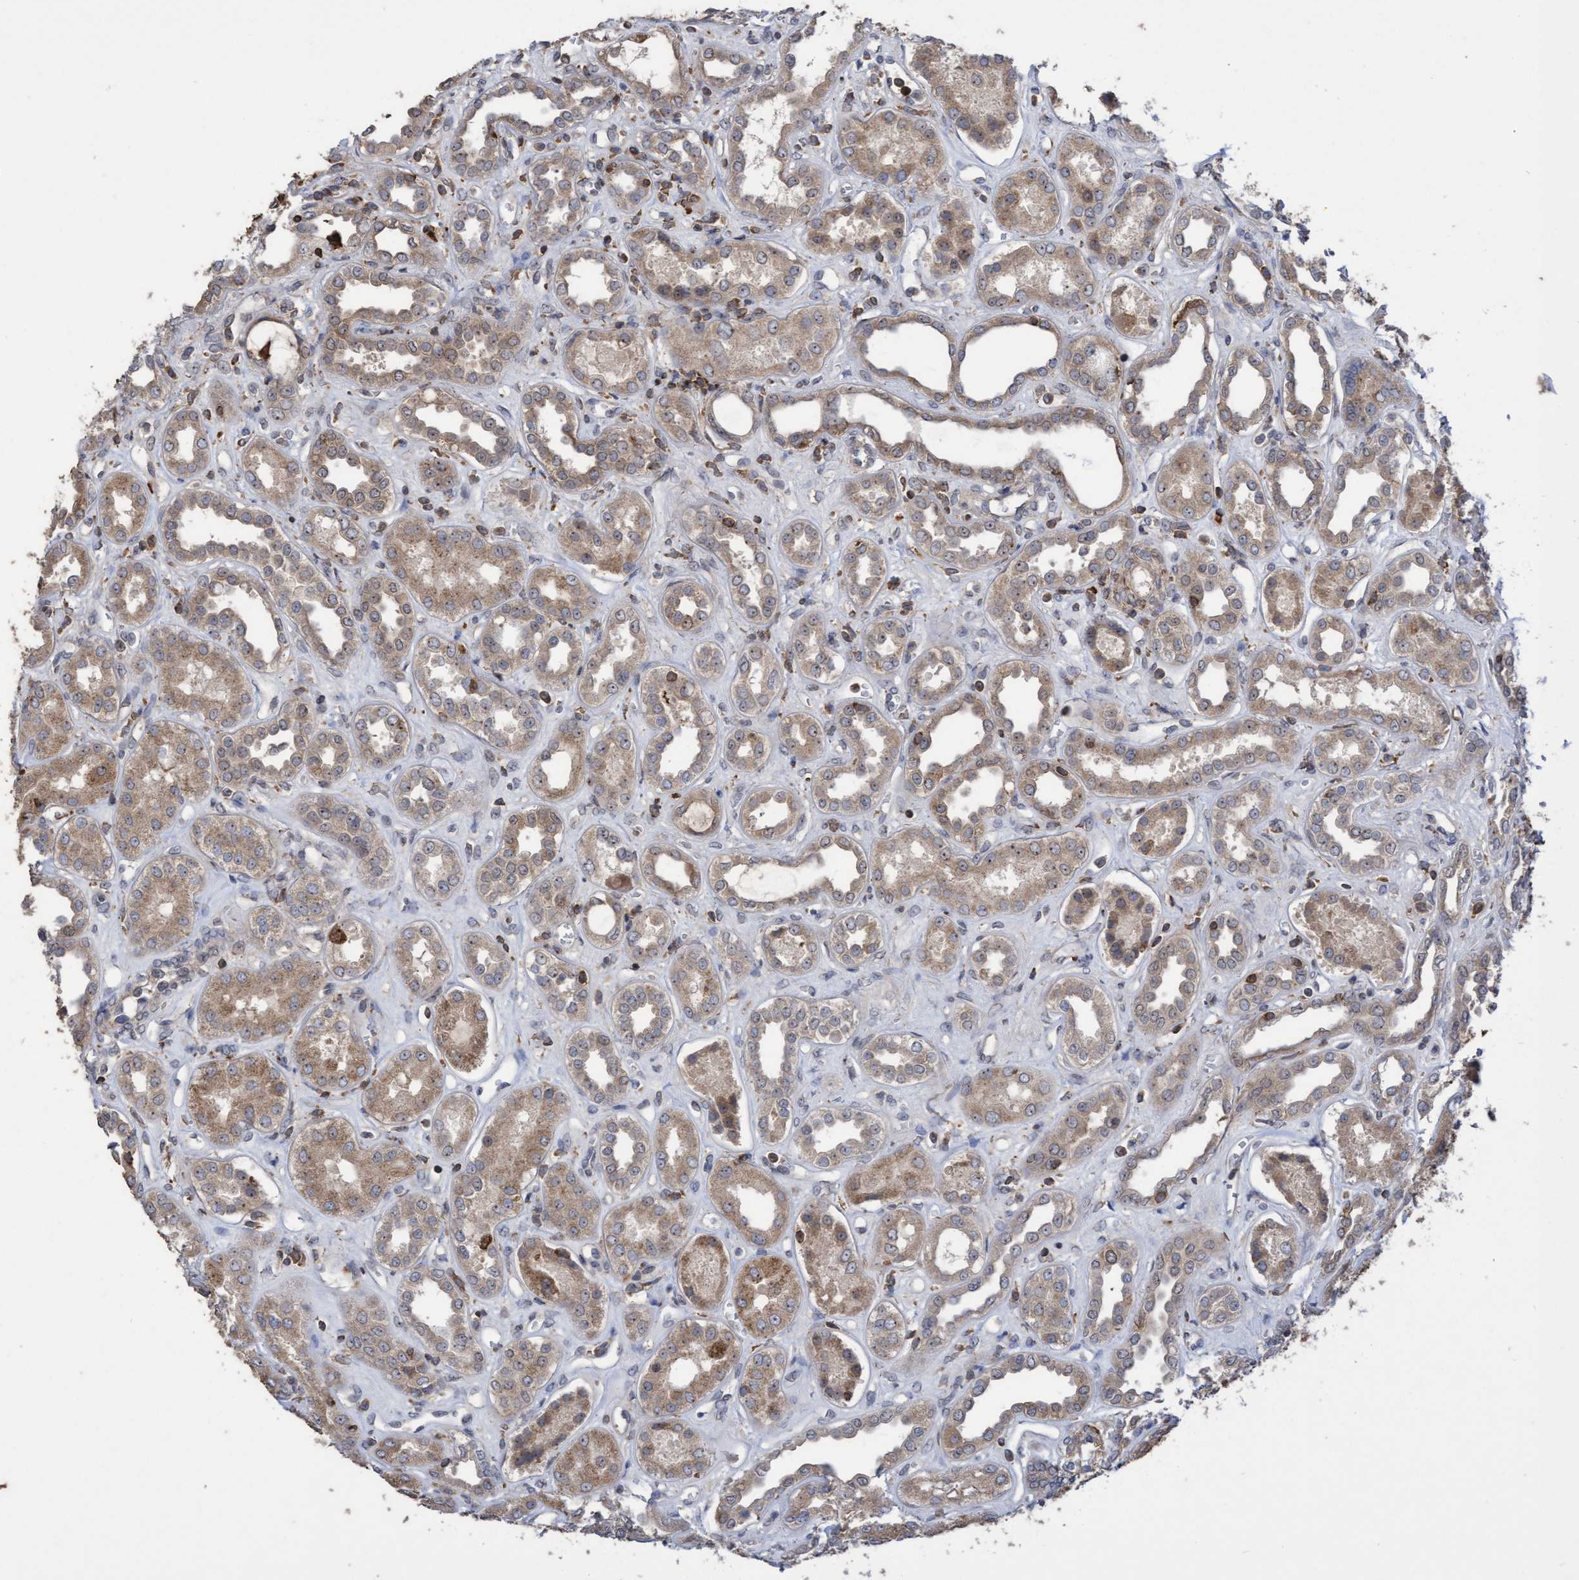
{"staining": {"intensity": "weak", "quantity": "<25%", "location": "nuclear"}, "tissue": "kidney", "cell_type": "Cells in glomeruli", "image_type": "normal", "snomed": [{"axis": "morphology", "description": "Normal tissue, NOS"}, {"axis": "topography", "description": "Kidney"}], "caption": "Immunohistochemistry image of normal human kidney stained for a protein (brown), which shows no positivity in cells in glomeruli. (DAB immunohistochemistry (IHC), high magnification).", "gene": "SLBP", "patient": {"sex": "male", "age": 59}}